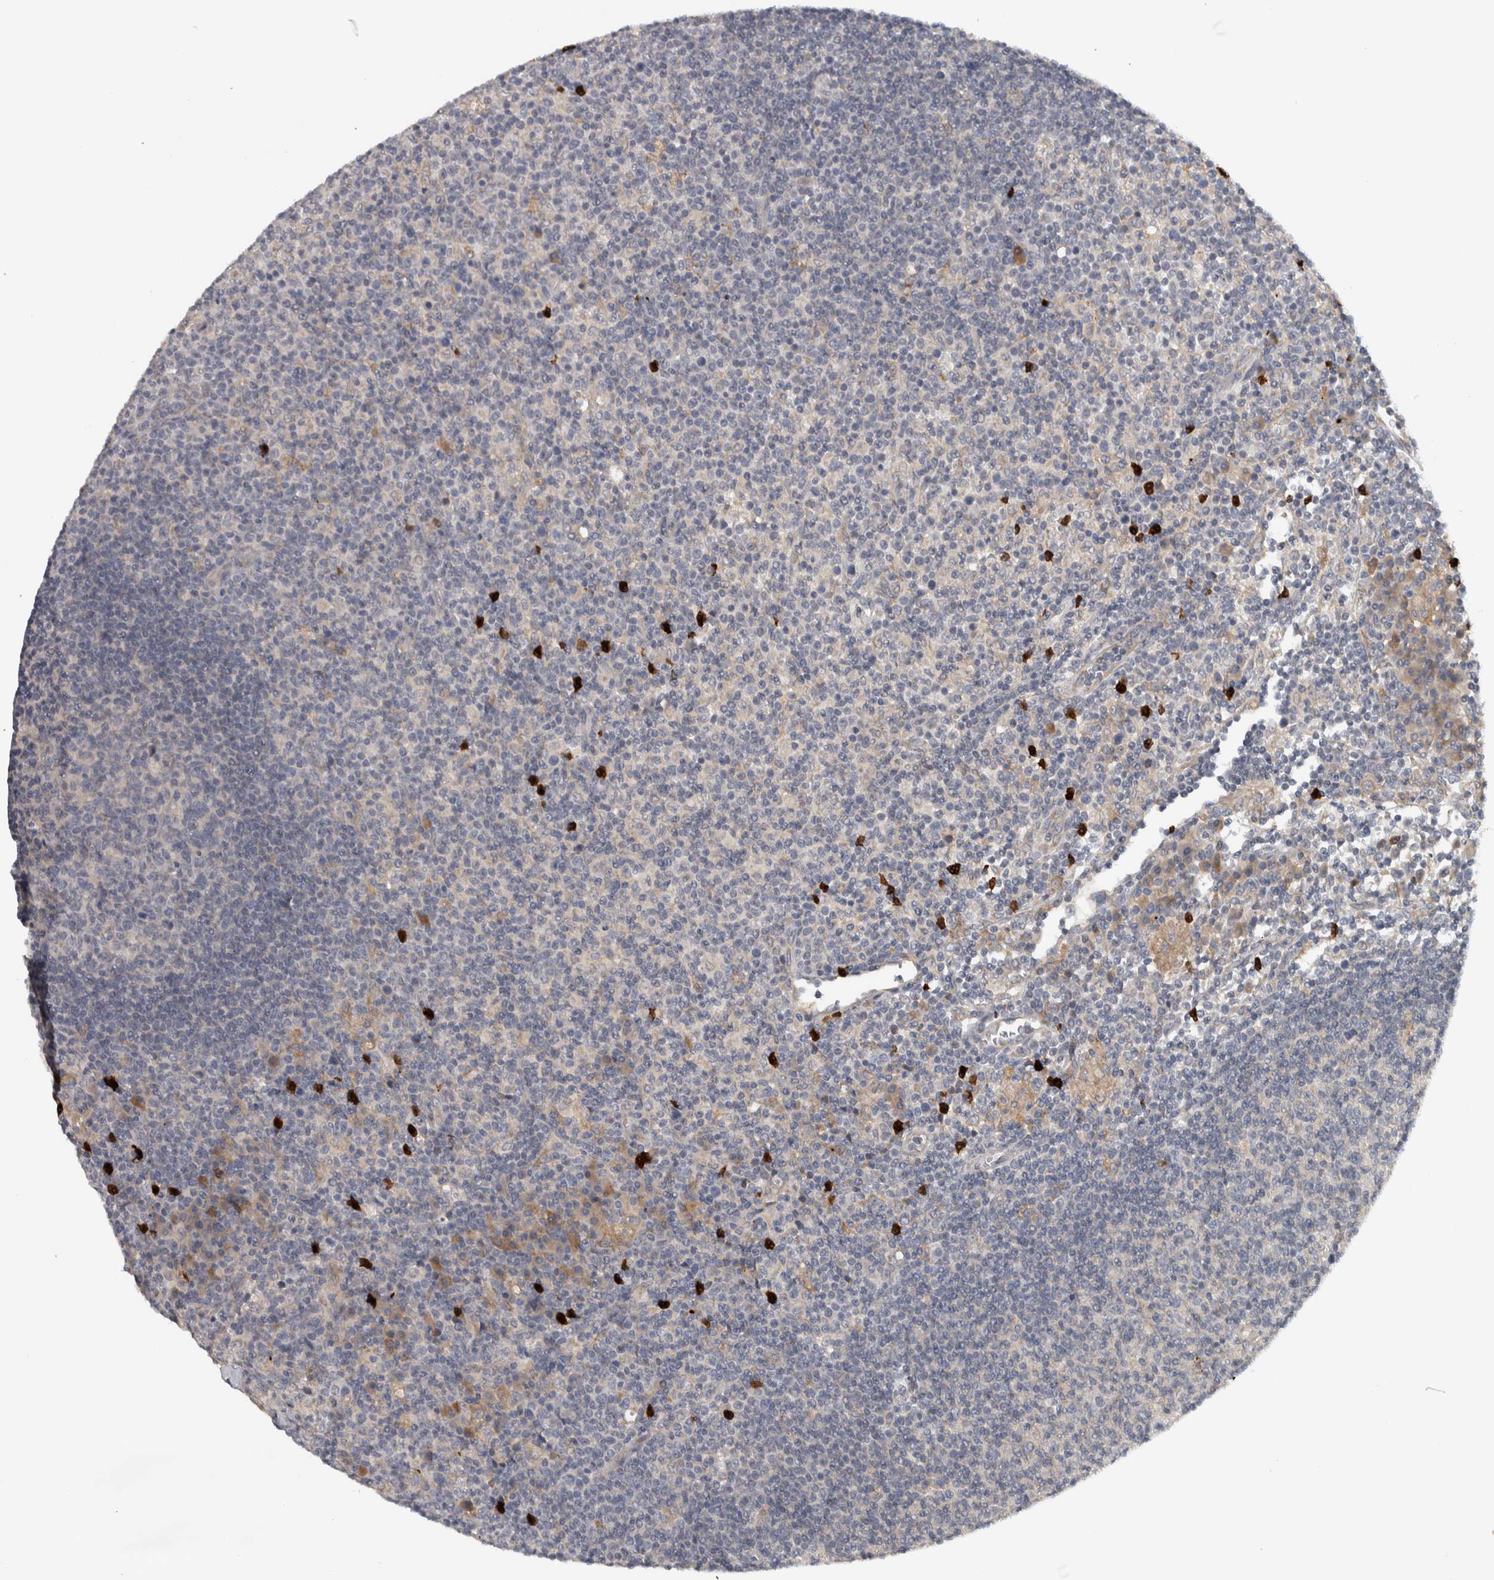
{"staining": {"intensity": "negative", "quantity": "none", "location": "none"}, "tissue": "lymph node", "cell_type": "Germinal center cells", "image_type": "normal", "snomed": [{"axis": "morphology", "description": "Normal tissue, NOS"}, {"axis": "morphology", "description": "Inflammation, NOS"}, {"axis": "topography", "description": "Lymph node"}], "caption": "Immunohistochemistry image of unremarkable human lymph node stained for a protein (brown), which shows no positivity in germinal center cells.", "gene": "ADPRM", "patient": {"sex": "male", "age": 55}}